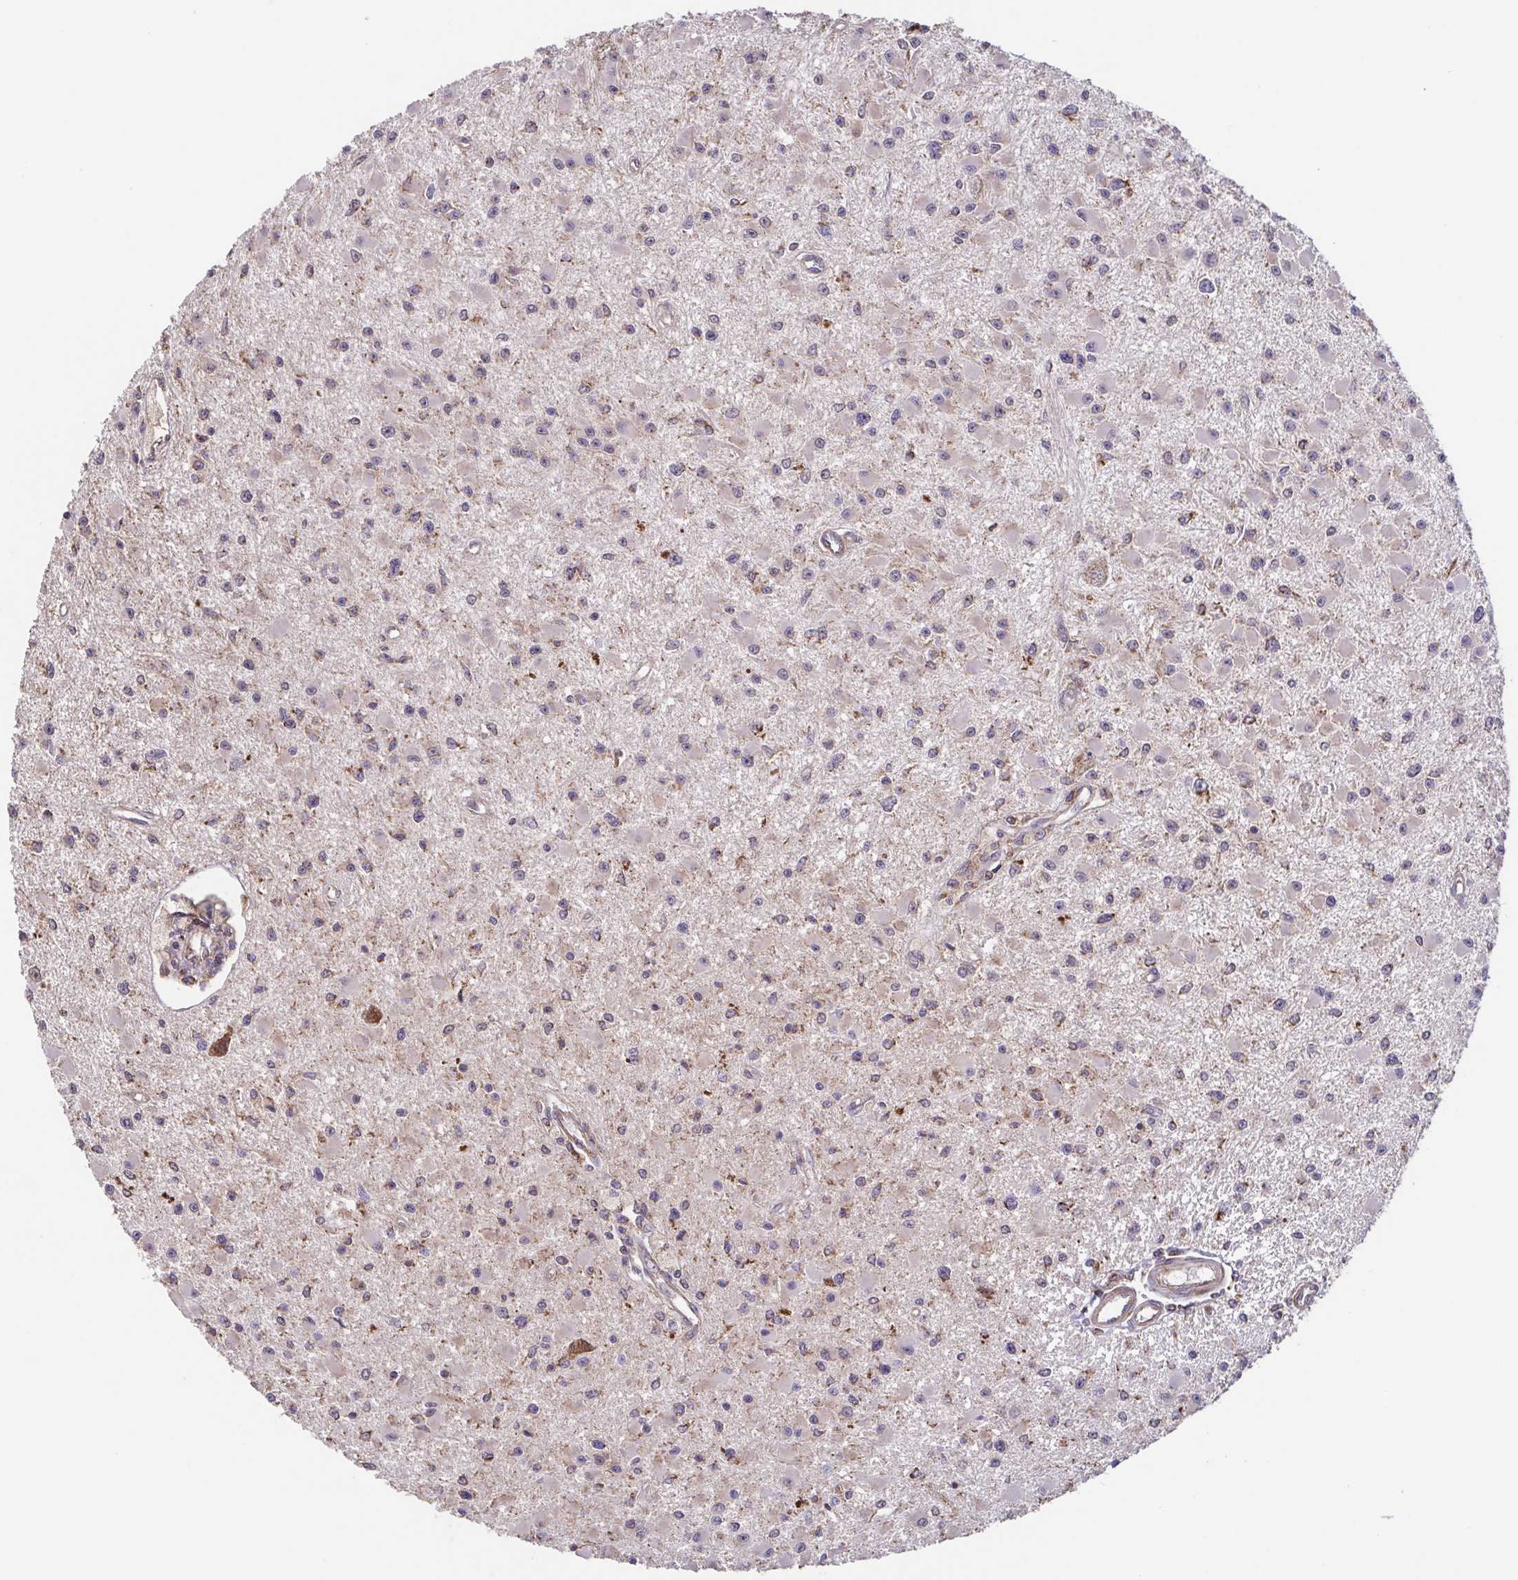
{"staining": {"intensity": "strong", "quantity": "25%-75%", "location": "cytoplasmic/membranous"}, "tissue": "glioma", "cell_type": "Tumor cells", "image_type": "cancer", "snomed": [{"axis": "morphology", "description": "Glioma, malignant, High grade"}, {"axis": "topography", "description": "Brain"}], "caption": "Glioma stained with a brown dye exhibits strong cytoplasmic/membranous positive expression in about 25%-75% of tumor cells.", "gene": "DIP2B", "patient": {"sex": "male", "age": 54}}